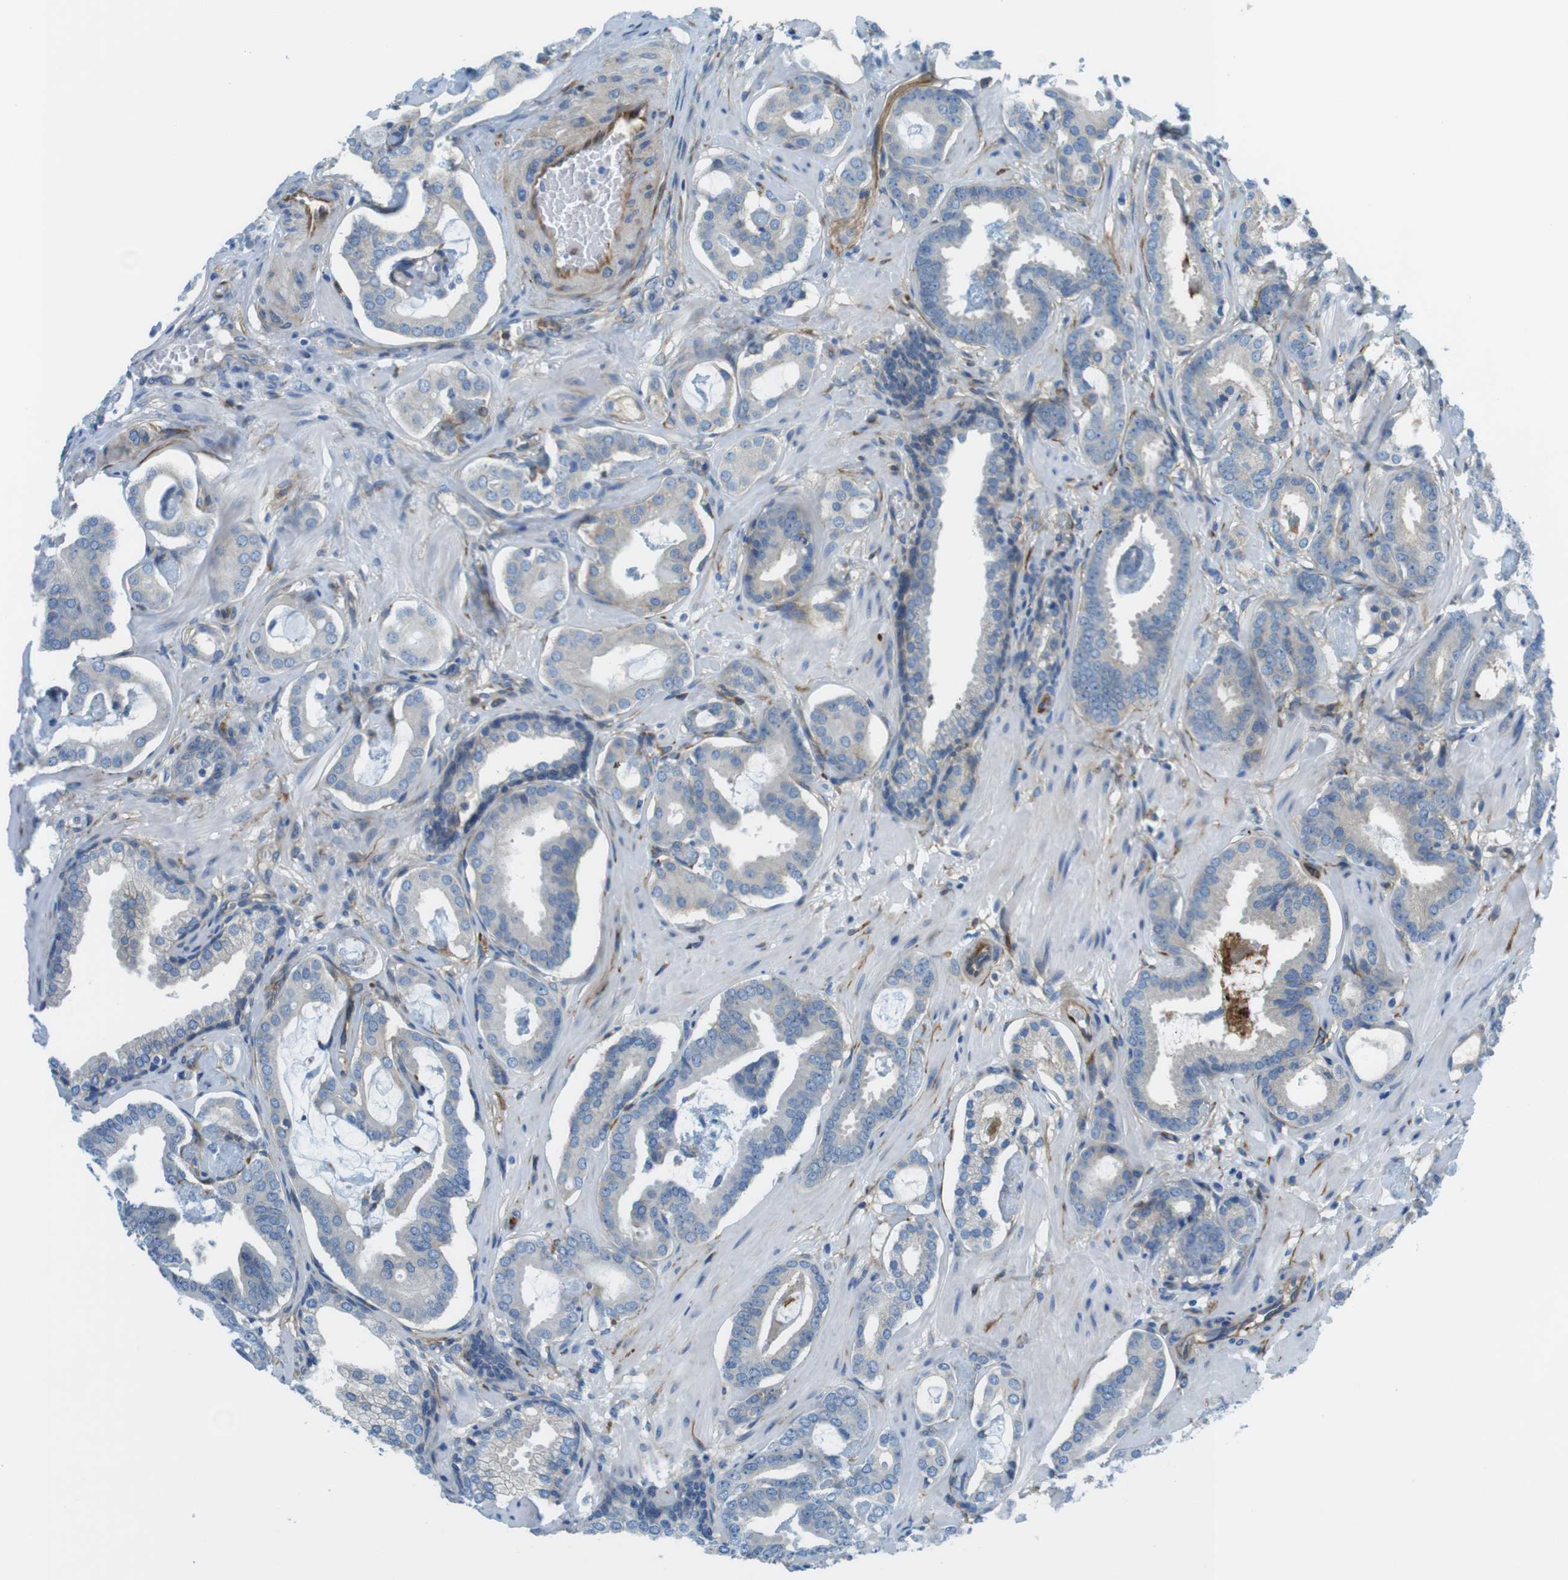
{"staining": {"intensity": "negative", "quantity": "none", "location": "none"}, "tissue": "prostate cancer", "cell_type": "Tumor cells", "image_type": "cancer", "snomed": [{"axis": "morphology", "description": "Adenocarcinoma, Low grade"}, {"axis": "topography", "description": "Prostate"}], "caption": "A high-resolution histopathology image shows IHC staining of prostate cancer (low-grade adenocarcinoma), which exhibits no significant staining in tumor cells.", "gene": "EMP2", "patient": {"sex": "male", "age": 53}}